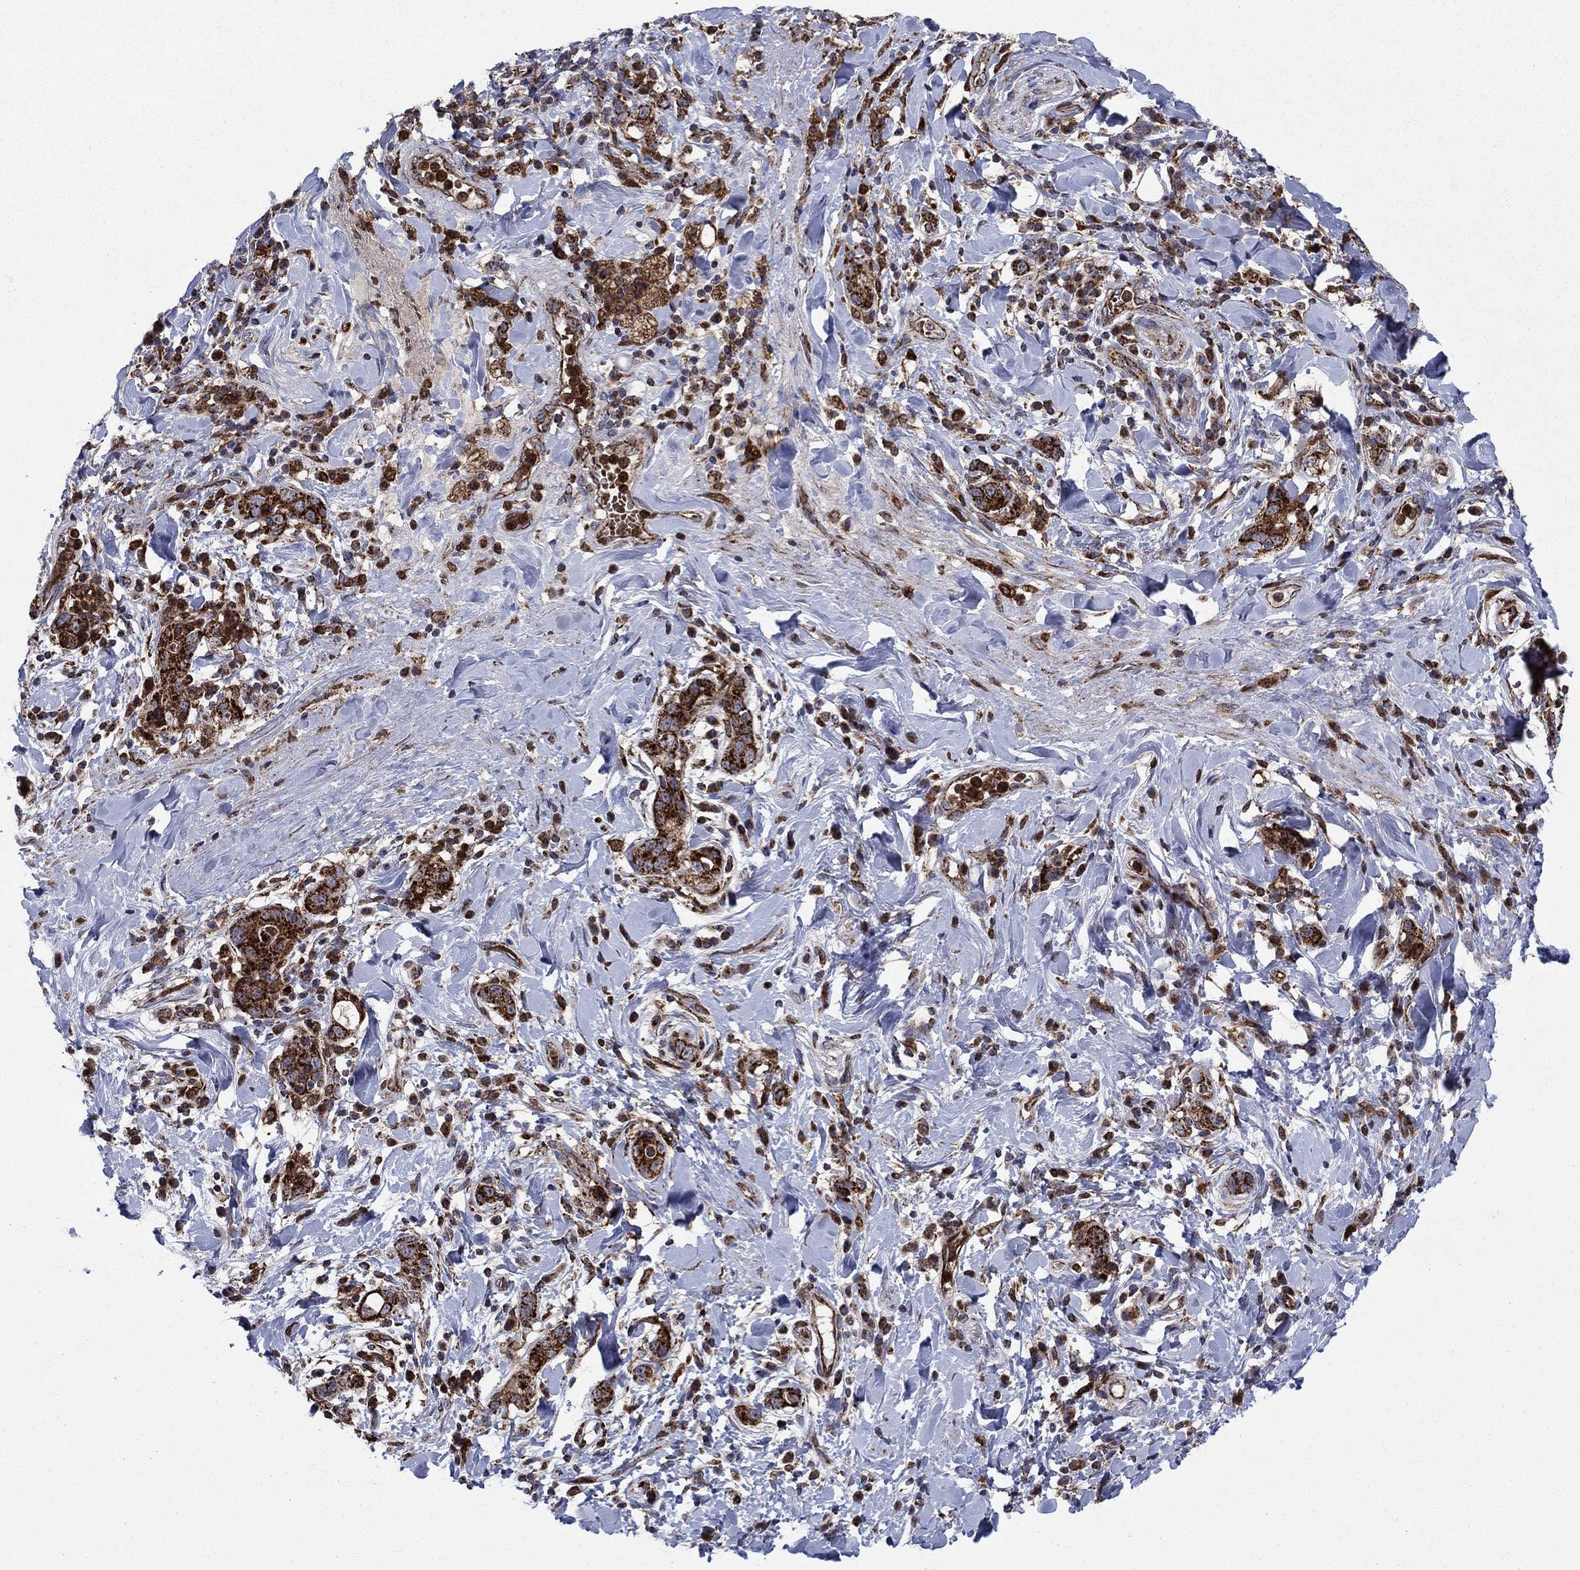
{"staining": {"intensity": "strong", "quantity": ">75%", "location": "cytoplasmic/membranous"}, "tissue": "stomach cancer", "cell_type": "Tumor cells", "image_type": "cancer", "snomed": [{"axis": "morphology", "description": "Adenocarcinoma, NOS"}, {"axis": "topography", "description": "Stomach"}], "caption": "Stomach cancer tissue displays strong cytoplasmic/membranous expression in approximately >75% of tumor cells, visualized by immunohistochemistry.", "gene": "RNF19B", "patient": {"sex": "male", "age": 79}}